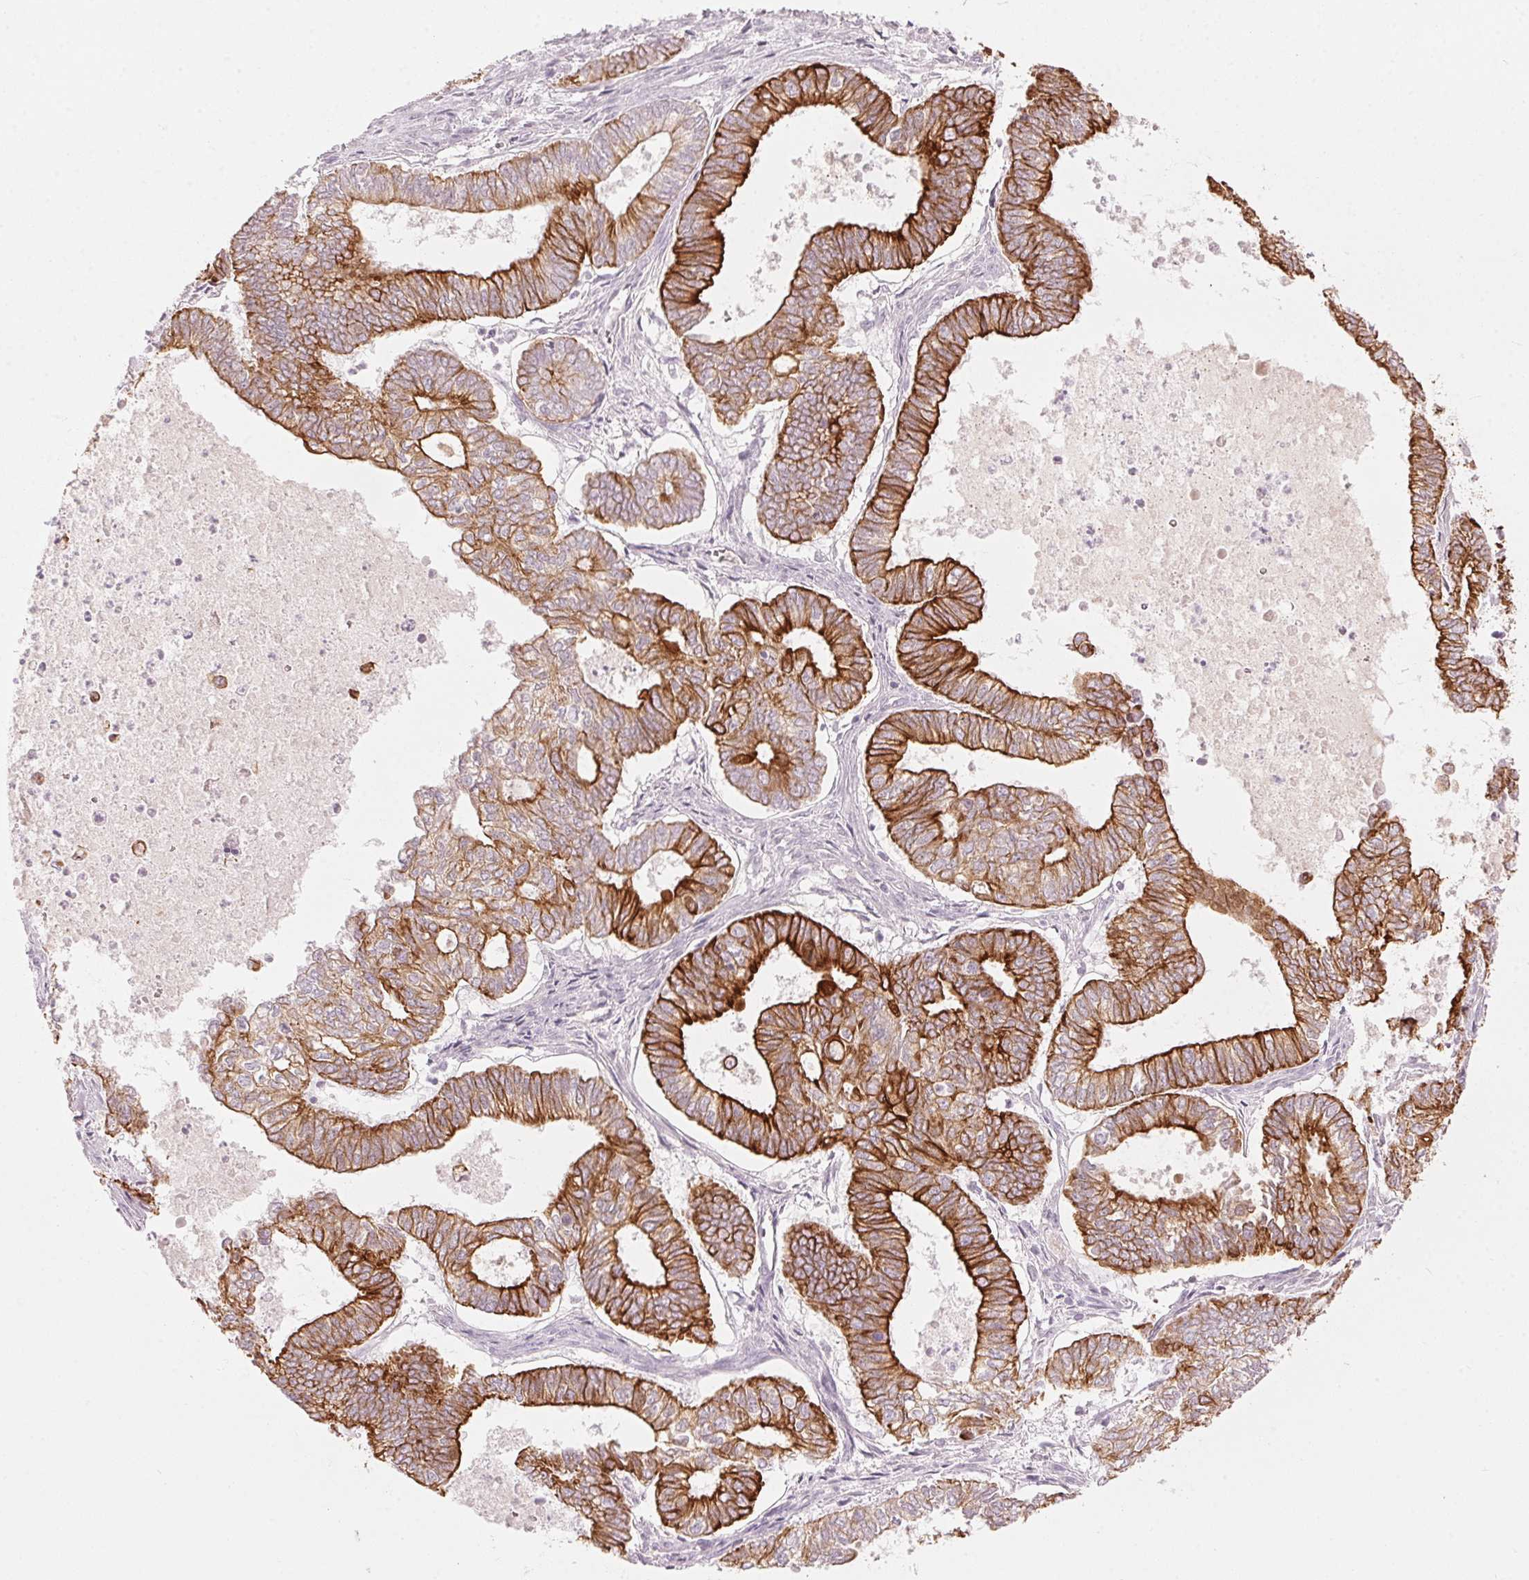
{"staining": {"intensity": "strong", "quantity": ">75%", "location": "cytoplasmic/membranous"}, "tissue": "ovarian cancer", "cell_type": "Tumor cells", "image_type": "cancer", "snomed": [{"axis": "morphology", "description": "Carcinoma, endometroid"}, {"axis": "topography", "description": "Ovary"}], "caption": "A brown stain labels strong cytoplasmic/membranous positivity of a protein in human ovarian endometroid carcinoma tumor cells.", "gene": "SCTR", "patient": {"sex": "female", "age": 64}}